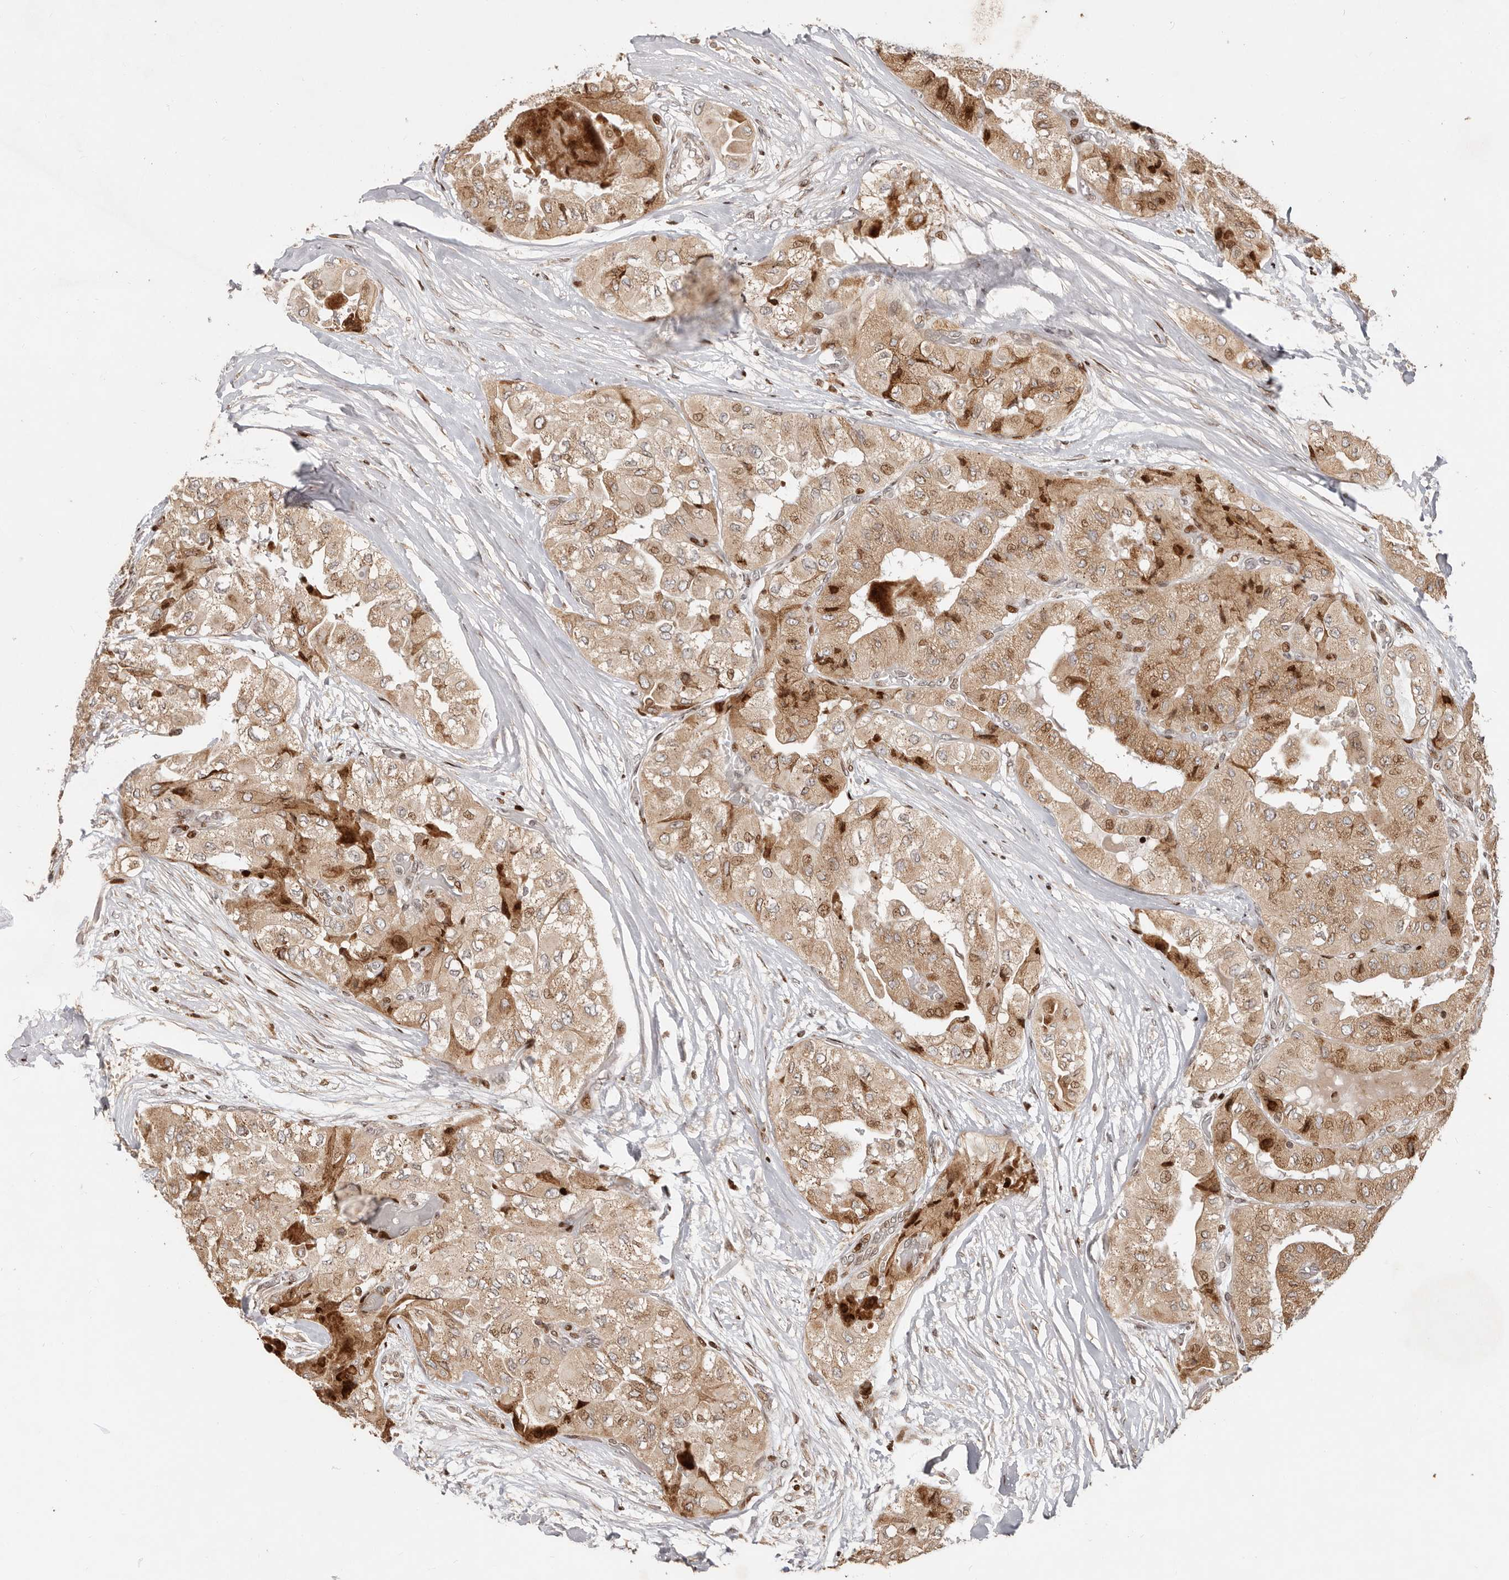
{"staining": {"intensity": "moderate", "quantity": ">75%", "location": "cytoplasmic/membranous,nuclear"}, "tissue": "thyroid cancer", "cell_type": "Tumor cells", "image_type": "cancer", "snomed": [{"axis": "morphology", "description": "Papillary adenocarcinoma, NOS"}, {"axis": "topography", "description": "Thyroid gland"}], "caption": "Protein analysis of thyroid papillary adenocarcinoma tissue demonstrates moderate cytoplasmic/membranous and nuclear positivity in about >75% of tumor cells.", "gene": "TRIM4", "patient": {"sex": "female", "age": 59}}